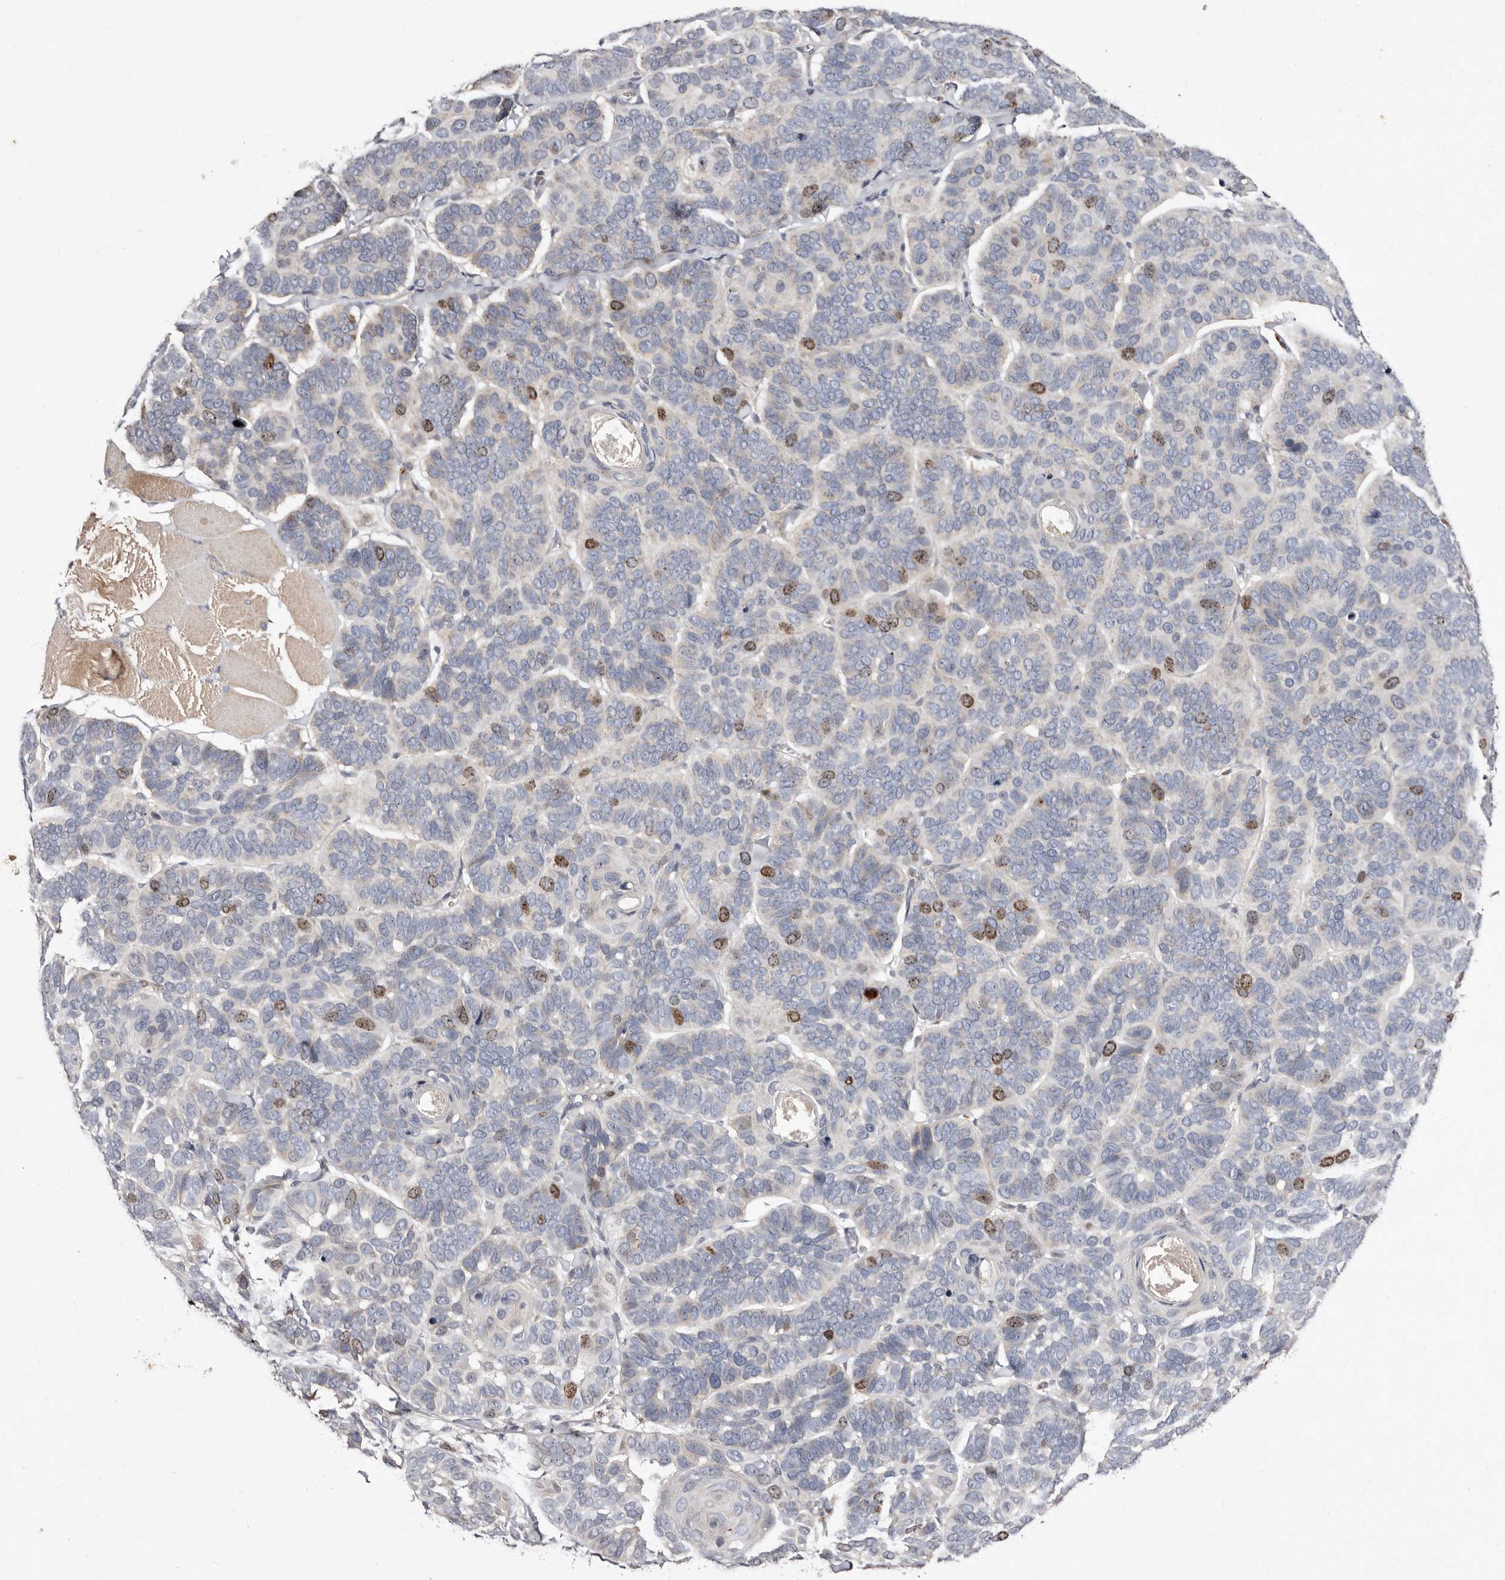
{"staining": {"intensity": "moderate", "quantity": "<25%", "location": "nuclear"}, "tissue": "skin cancer", "cell_type": "Tumor cells", "image_type": "cancer", "snomed": [{"axis": "morphology", "description": "Basal cell carcinoma"}, {"axis": "topography", "description": "Skin"}], "caption": "The photomicrograph exhibits immunohistochemical staining of skin cancer (basal cell carcinoma). There is moderate nuclear positivity is identified in approximately <25% of tumor cells. The staining was performed using DAB to visualize the protein expression in brown, while the nuclei were stained in blue with hematoxylin (Magnification: 20x).", "gene": "CDCA8", "patient": {"sex": "male", "age": 62}}